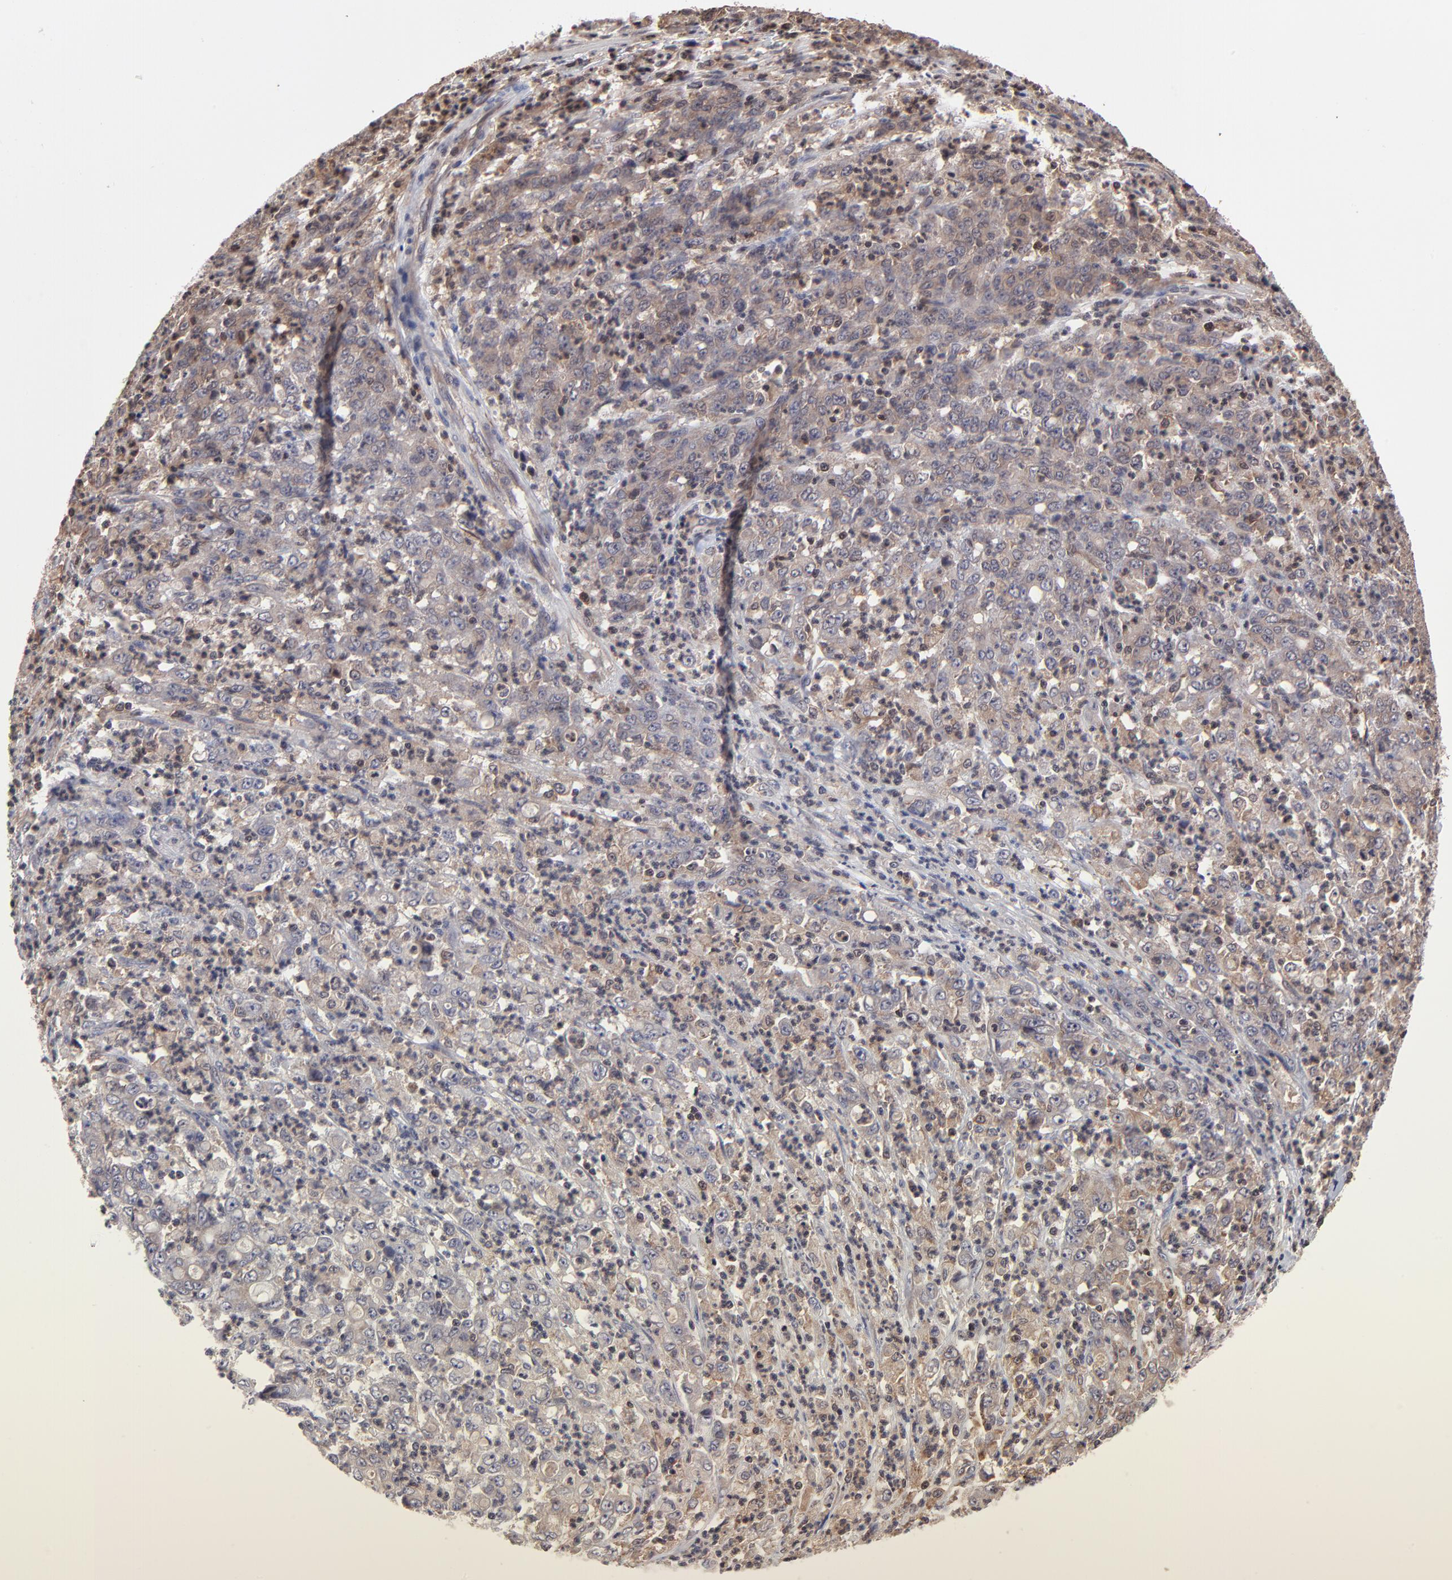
{"staining": {"intensity": "weak", "quantity": "25%-75%", "location": "cytoplasmic/membranous"}, "tissue": "stomach cancer", "cell_type": "Tumor cells", "image_type": "cancer", "snomed": [{"axis": "morphology", "description": "Adenocarcinoma, NOS"}, {"axis": "topography", "description": "Stomach, lower"}], "caption": "Stomach cancer stained with a brown dye shows weak cytoplasmic/membranous positive expression in about 25%-75% of tumor cells.", "gene": "UBE2L6", "patient": {"sex": "female", "age": 71}}